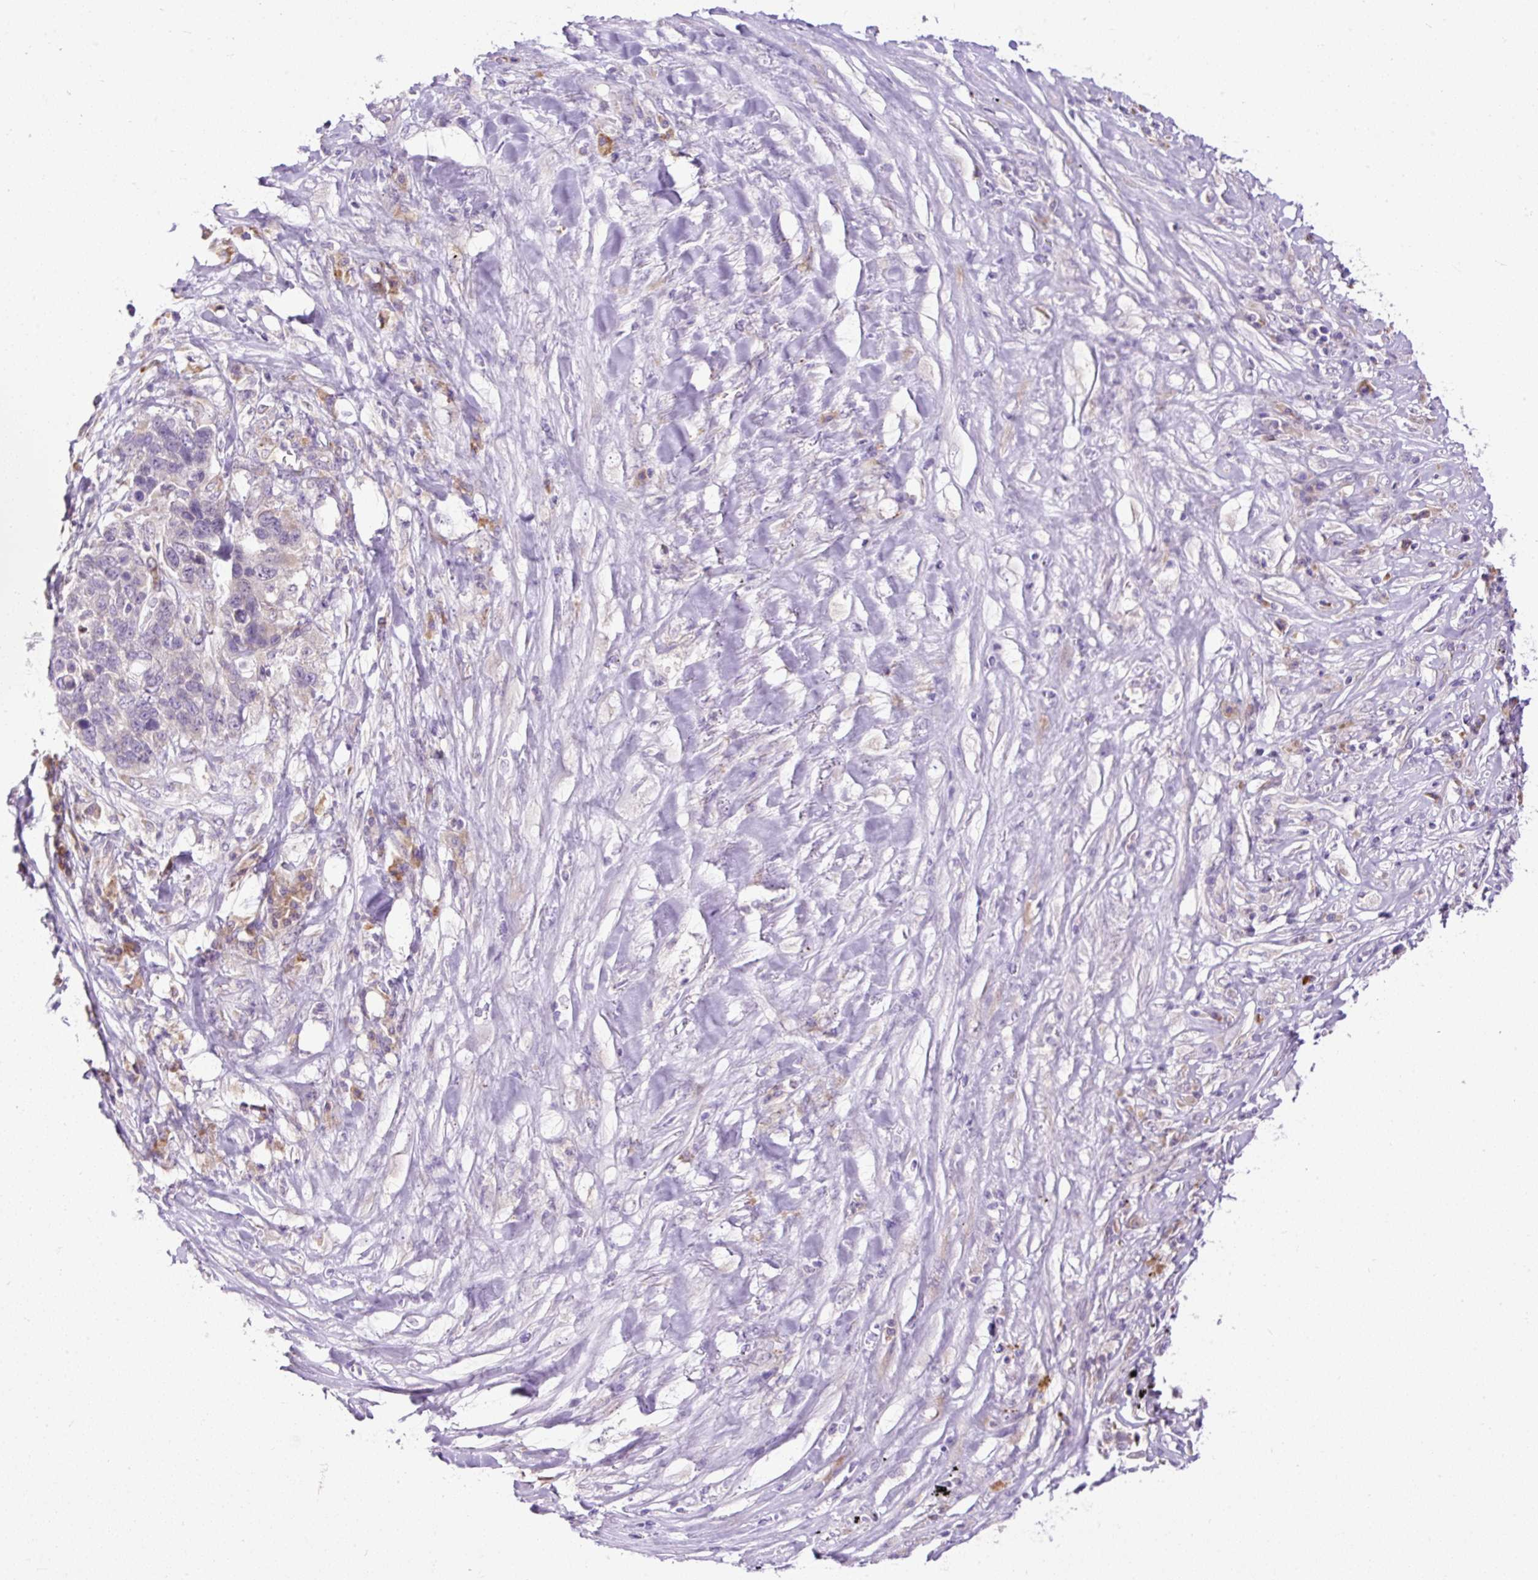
{"staining": {"intensity": "negative", "quantity": "none", "location": "none"}, "tissue": "lung cancer", "cell_type": "Tumor cells", "image_type": "cancer", "snomed": [{"axis": "morphology", "description": "Squamous cell carcinoma, NOS"}, {"axis": "topography", "description": "Lung"}], "caption": "This is an immunohistochemistry (IHC) micrograph of lung squamous cell carcinoma. There is no expression in tumor cells.", "gene": "FMC1", "patient": {"sex": "male", "age": 66}}